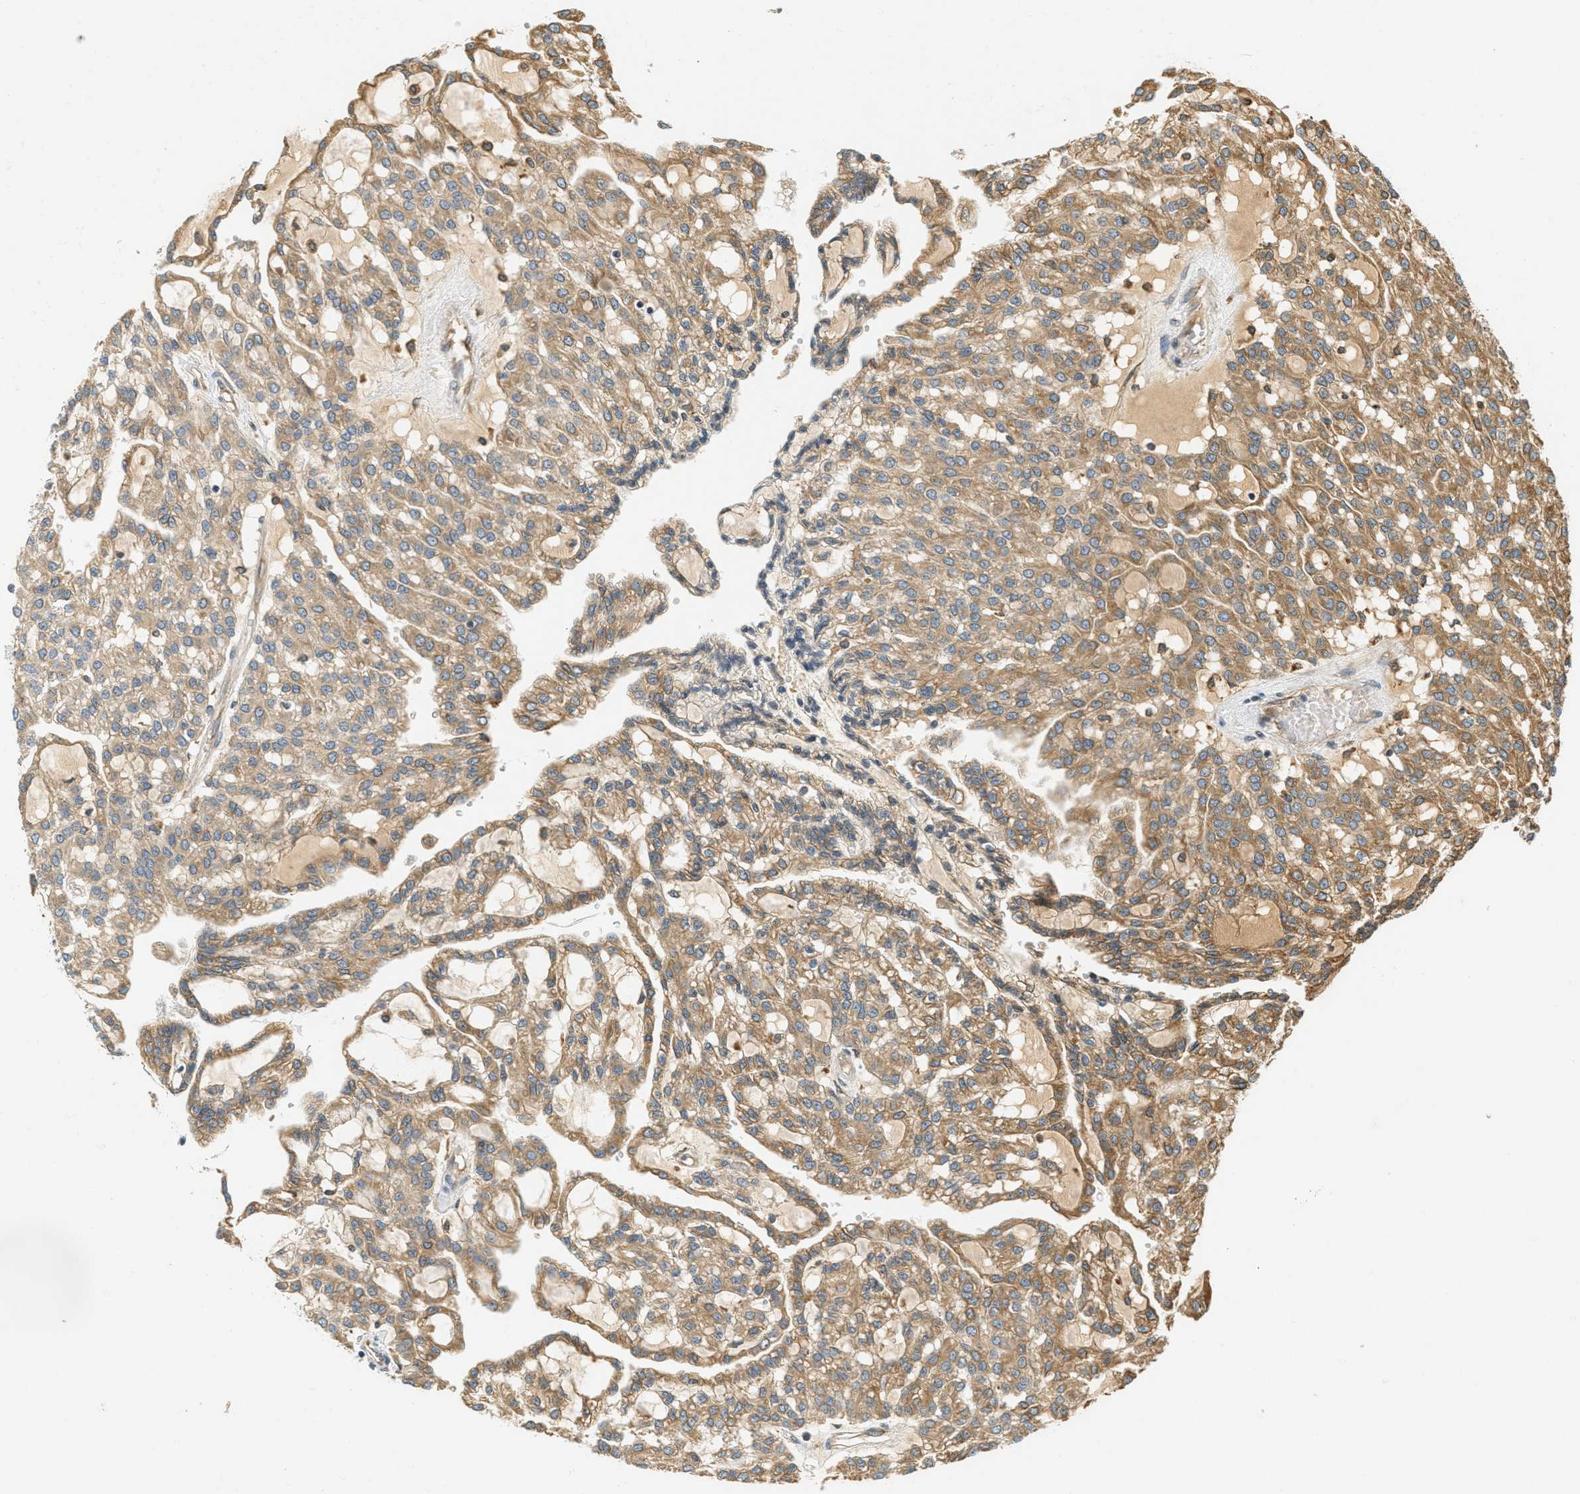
{"staining": {"intensity": "moderate", "quantity": ">75%", "location": "cytoplasmic/membranous"}, "tissue": "renal cancer", "cell_type": "Tumor cells", "image_type": "cancer", "snomed": [{"axis": "morphology", "description": "Adenocarcinoma, NOS"}, {"axis": "topography", "description": "Kidney"}], "caption": "Human renal adenocarcinoma stained with a protein marker reveals moderate staining in tumor cells.", "gene": "PDK1", "patient": {"sex": "male", "age": 63}}